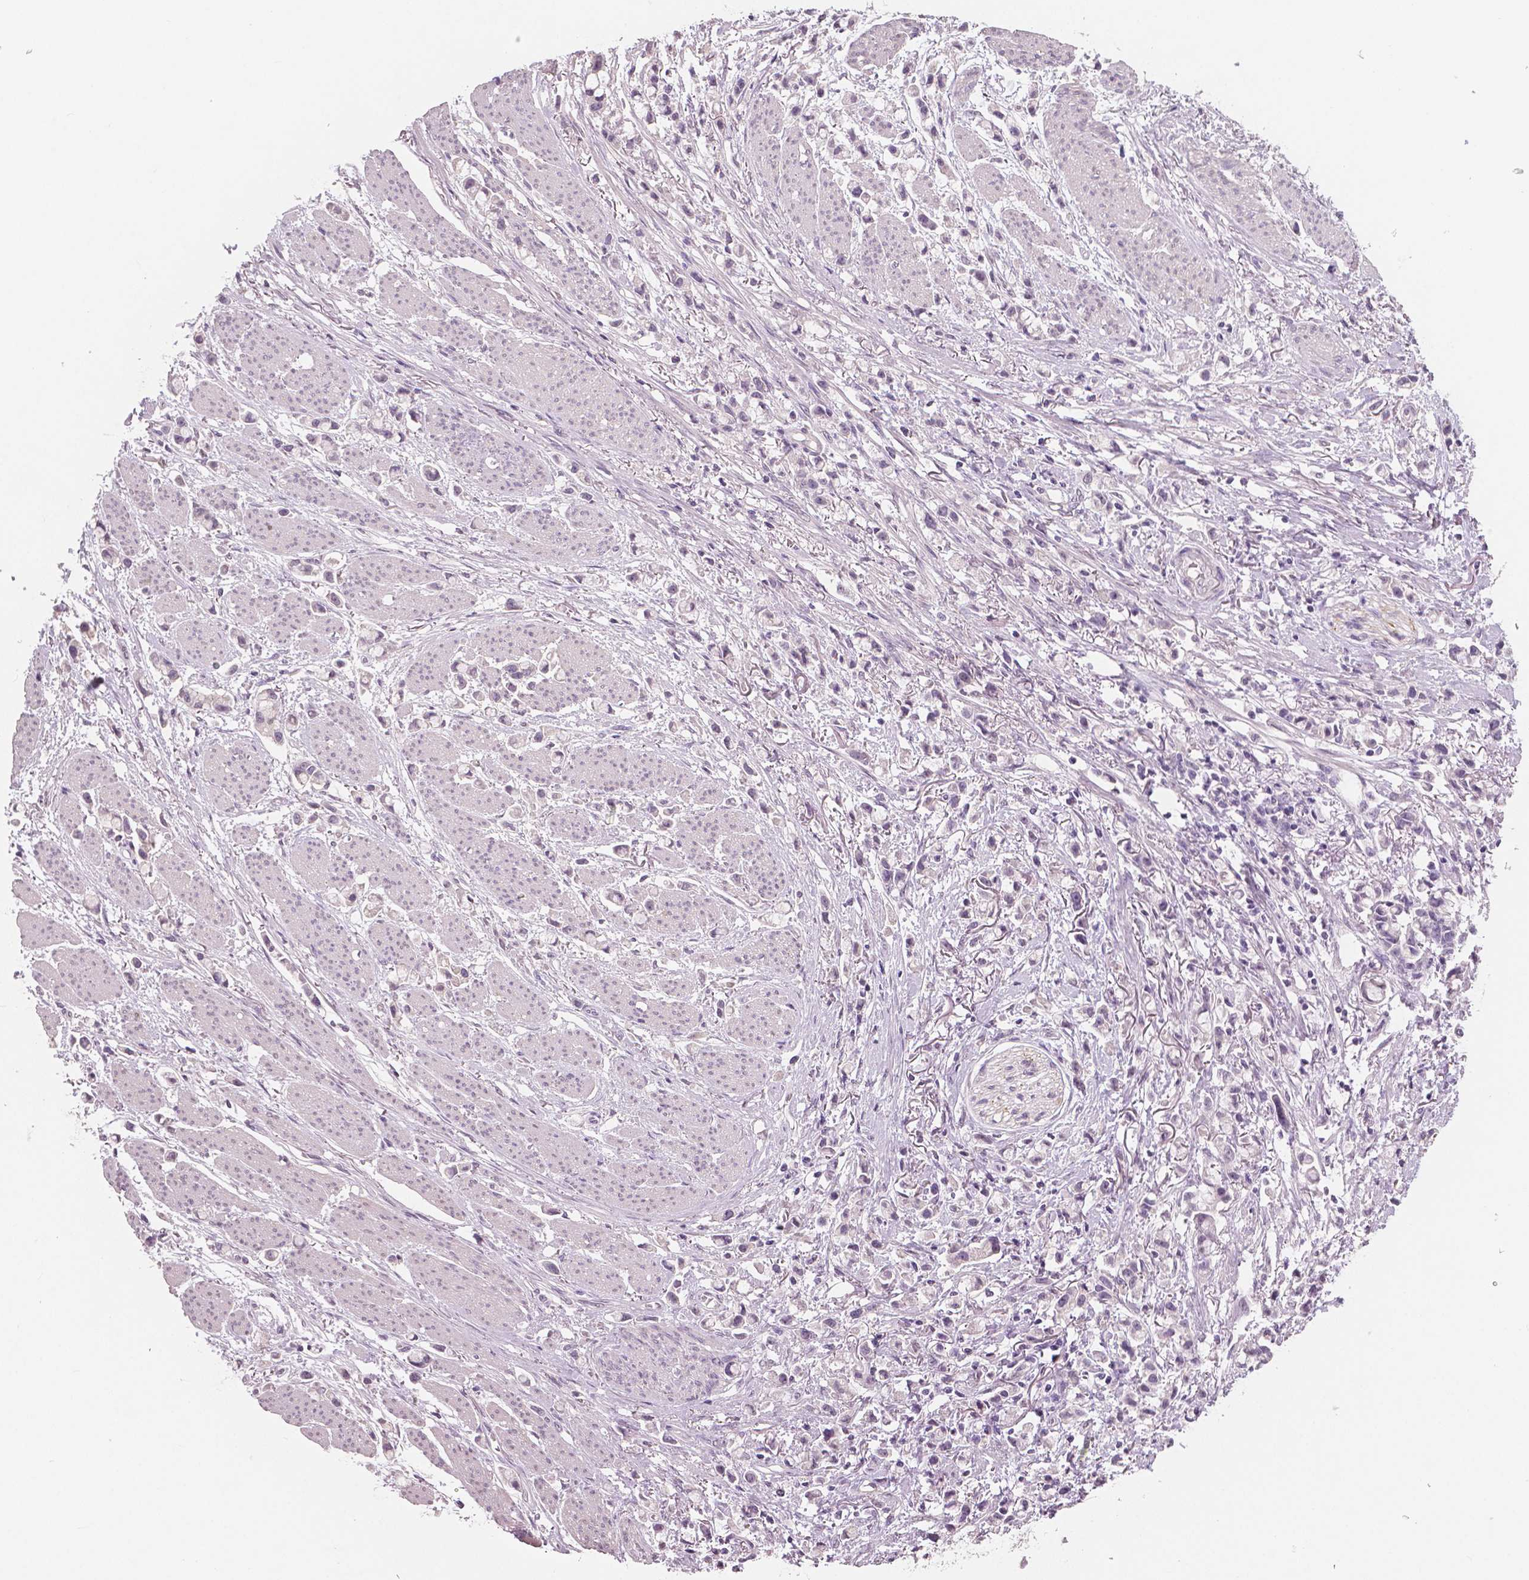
{"staining": {"intensity": "negative", "quantity": "none", "location": "none"}, "tissue": "stomach cancer", "cell_type": "Tumor cells", "image_type": "cancer", "snomed": [{"axis": "morphology", "description": "Adenocarcinoma, NOS"}, {"axis": "topography", "description": "Stomach"}], "caption": "Immunohistochemical staining of adenocarcinoma (stomach) shows no significant staining in tumor cells.", "gene": "NECAB1", "patient": {"sex": "female", "age": 81}}